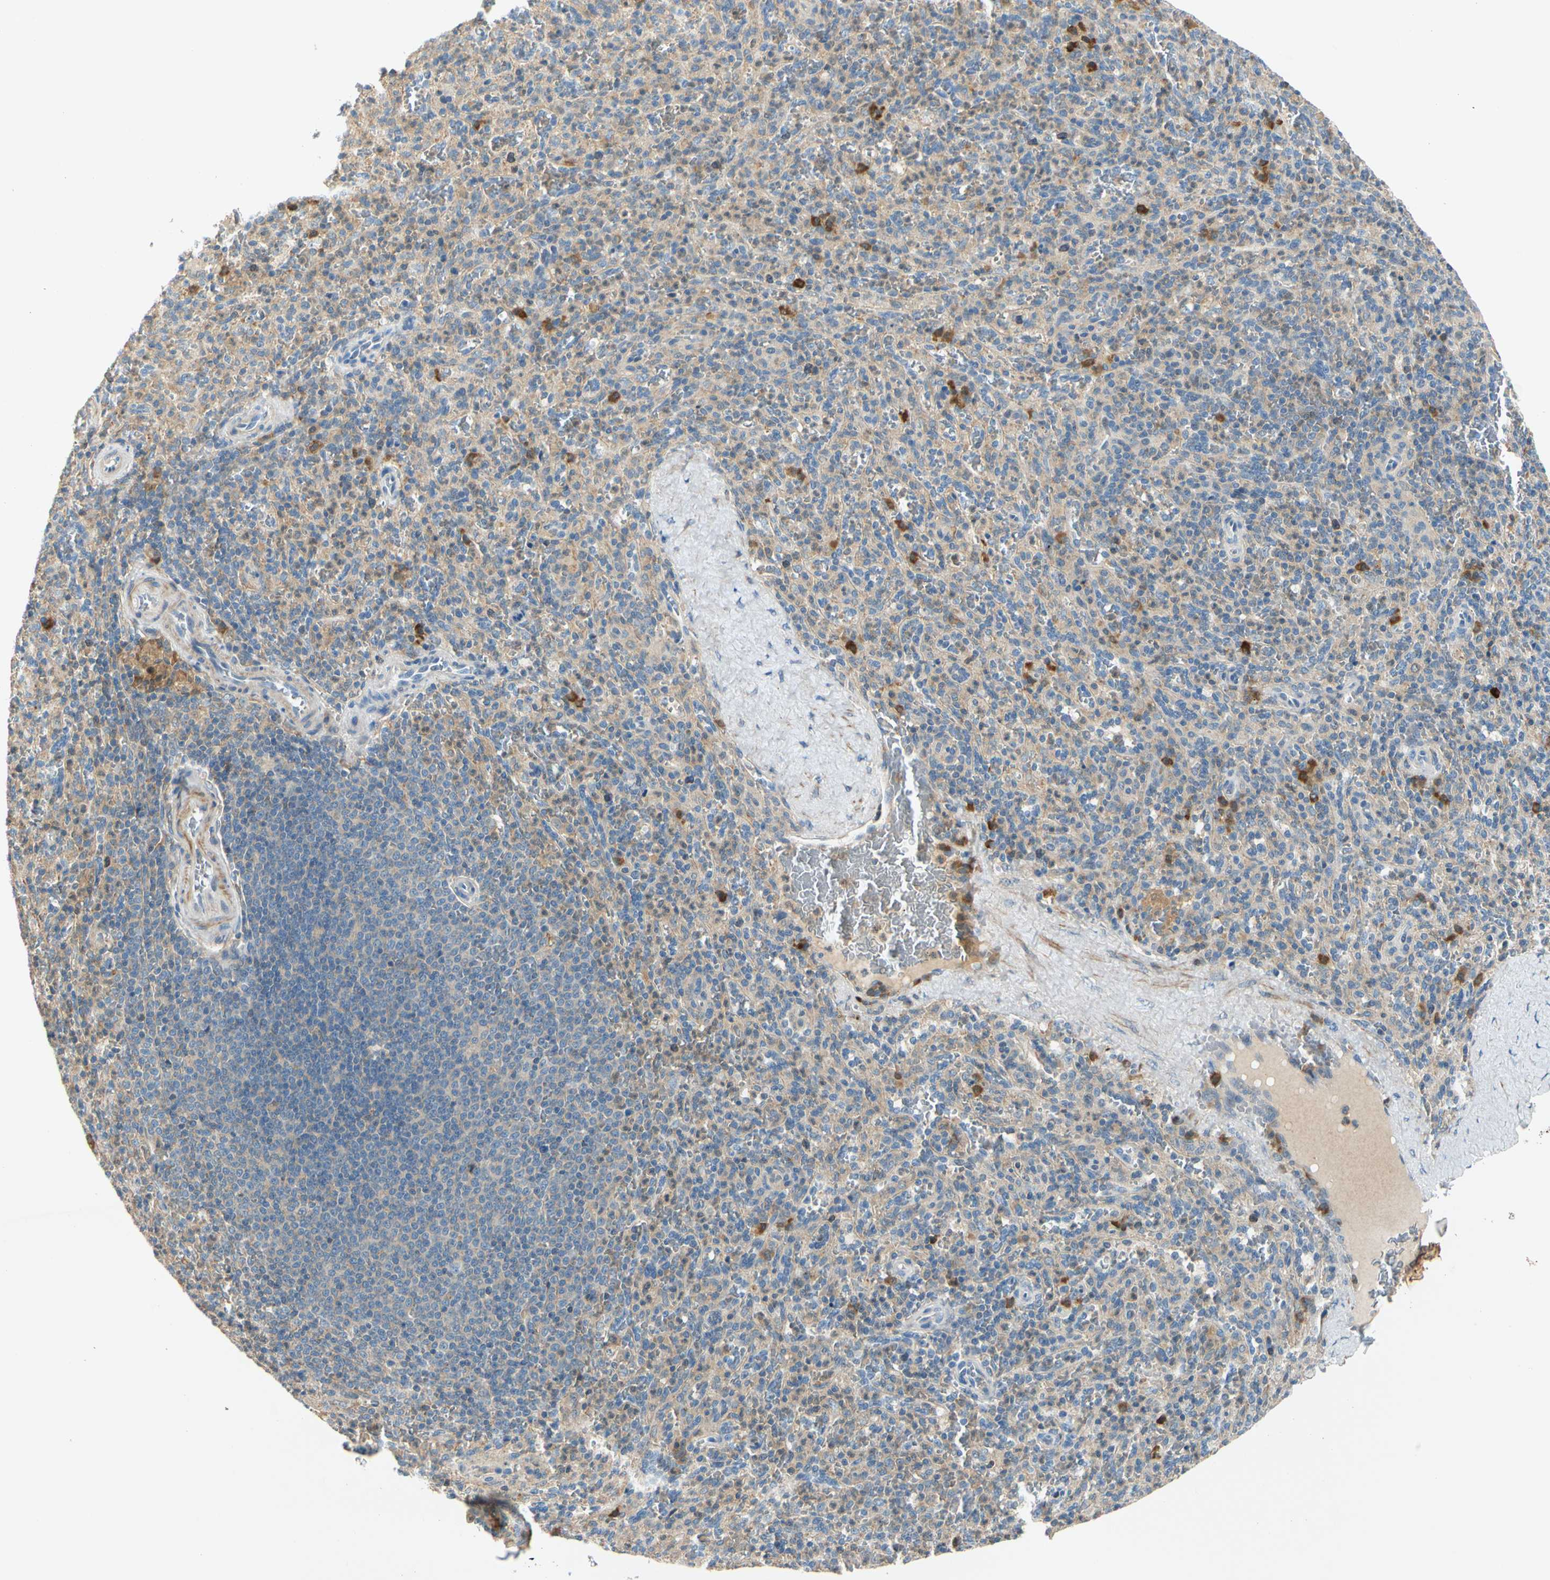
{"staining": {"intensity": "moderate", "quantity": ">75%", "location": "cytoplasmic/membranous"}, "tissue": "spleen", "cell_type": "Cells in red pulp", "image_type": "normal", "snomed": [{"axis": "morphology", "description": "Normal tissue, NOS"}, {"axis": "topography", "description": "Spleen"}], "caption": "The image shows immunohistochemical staining of normal spleen. There is moderate cytoplasmic/membranous staining is identified in about >75% of cells in red pulp.", "gene": "WIPI1", "patient": {"sex": "male", "age": 36}}